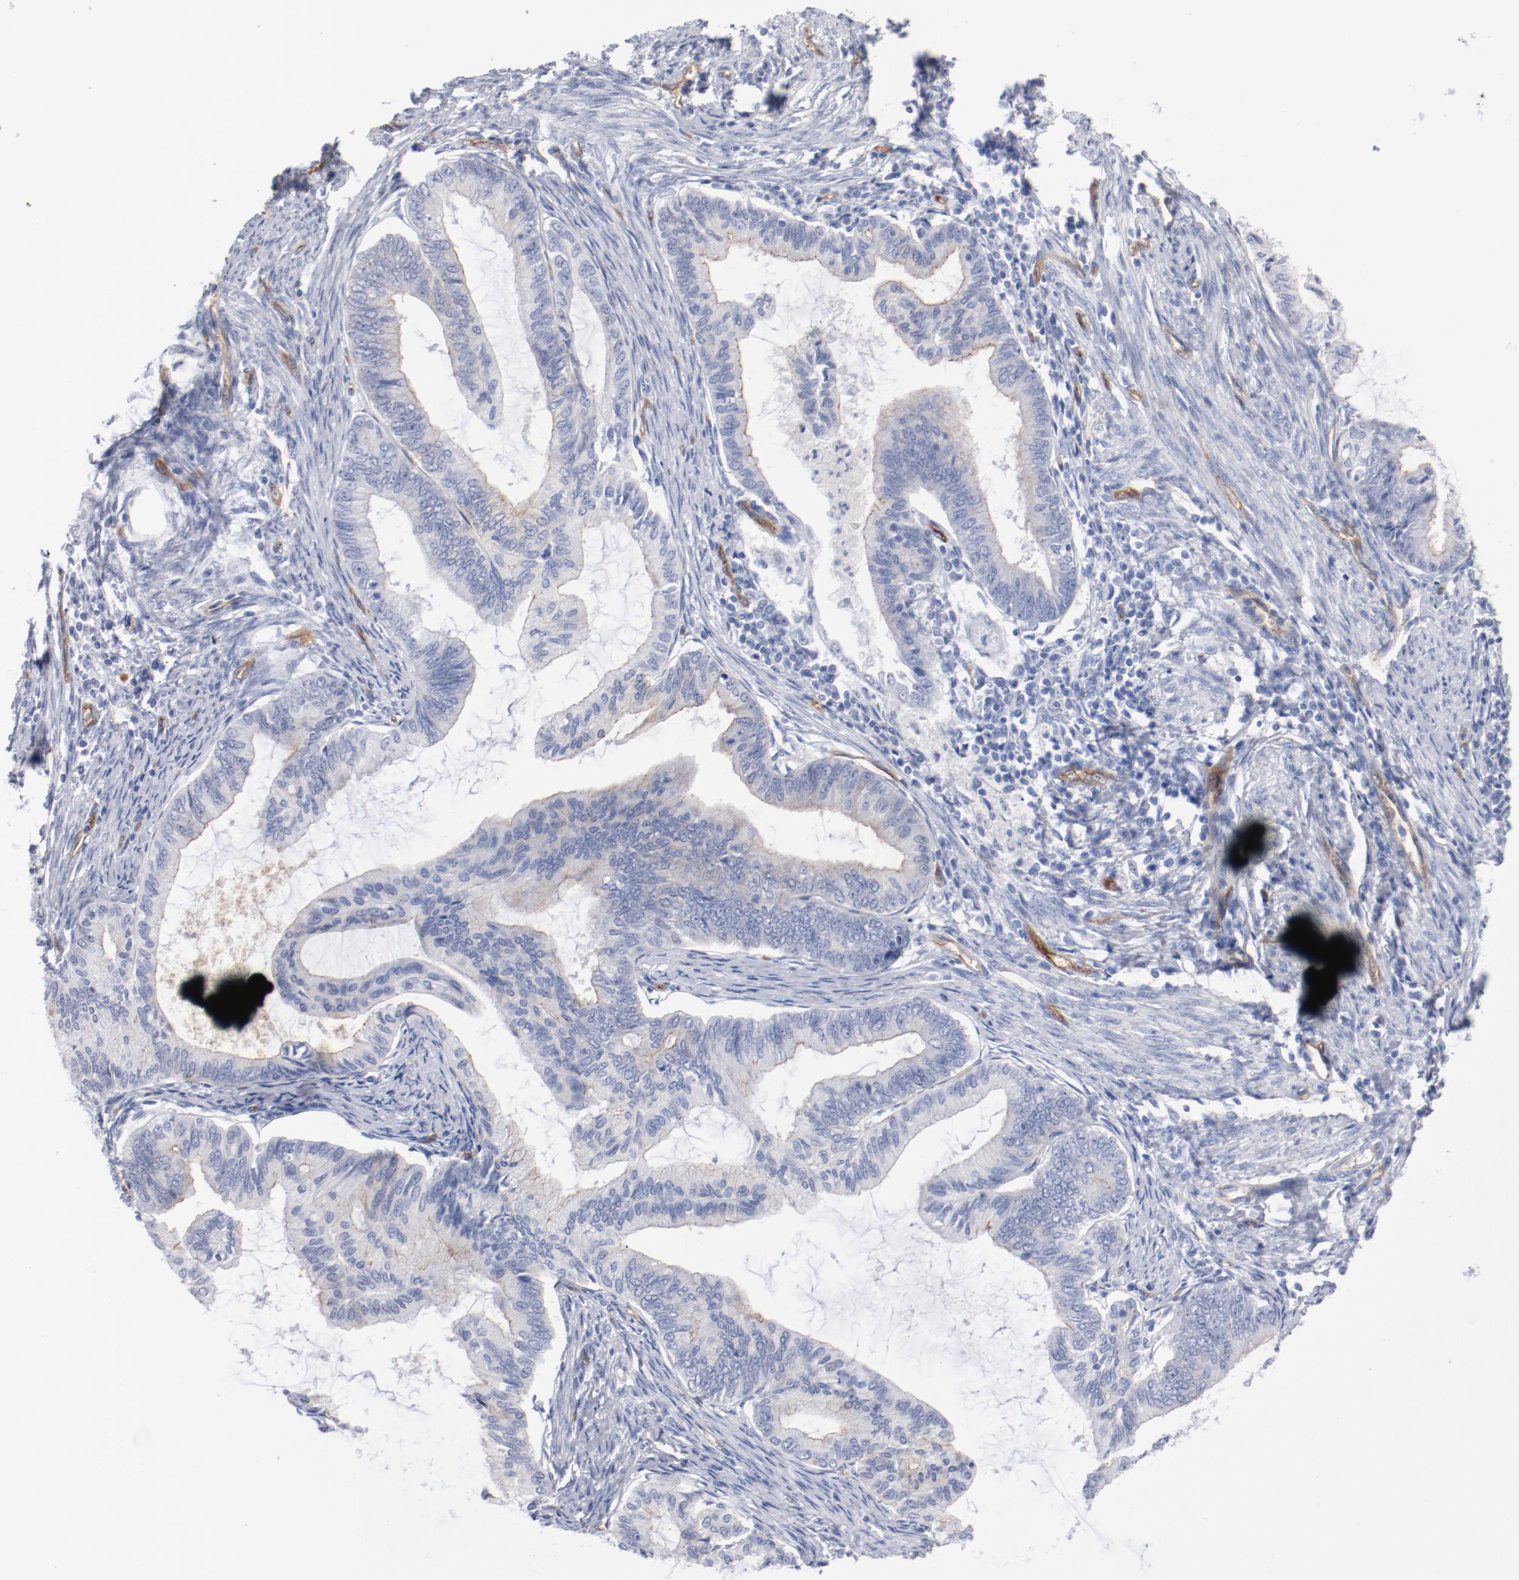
{"staining": {"intensity": "moderate", "quantity": "25%-75%", "location": "cytoplasmic/membranous"}, "tissue": "endometrial cancer", "cell_type": "Tumor cells", "image_type": "cancer", "snomed": [{"axis": "morphology", "description": "Adenocarcinoma, NOS"}, {"axis": "topography", "description": "Endometrium"}], "caption": "About 25%-75% of tumor cells in human endometrial cancer (adenocarcinoma) reveal moderate cytoplasmic/membranous protein positivity as visualized by brown immunohistochemical staining.", "gene": "SHANK3", "patient": {"sex": "female", "age": 86}}